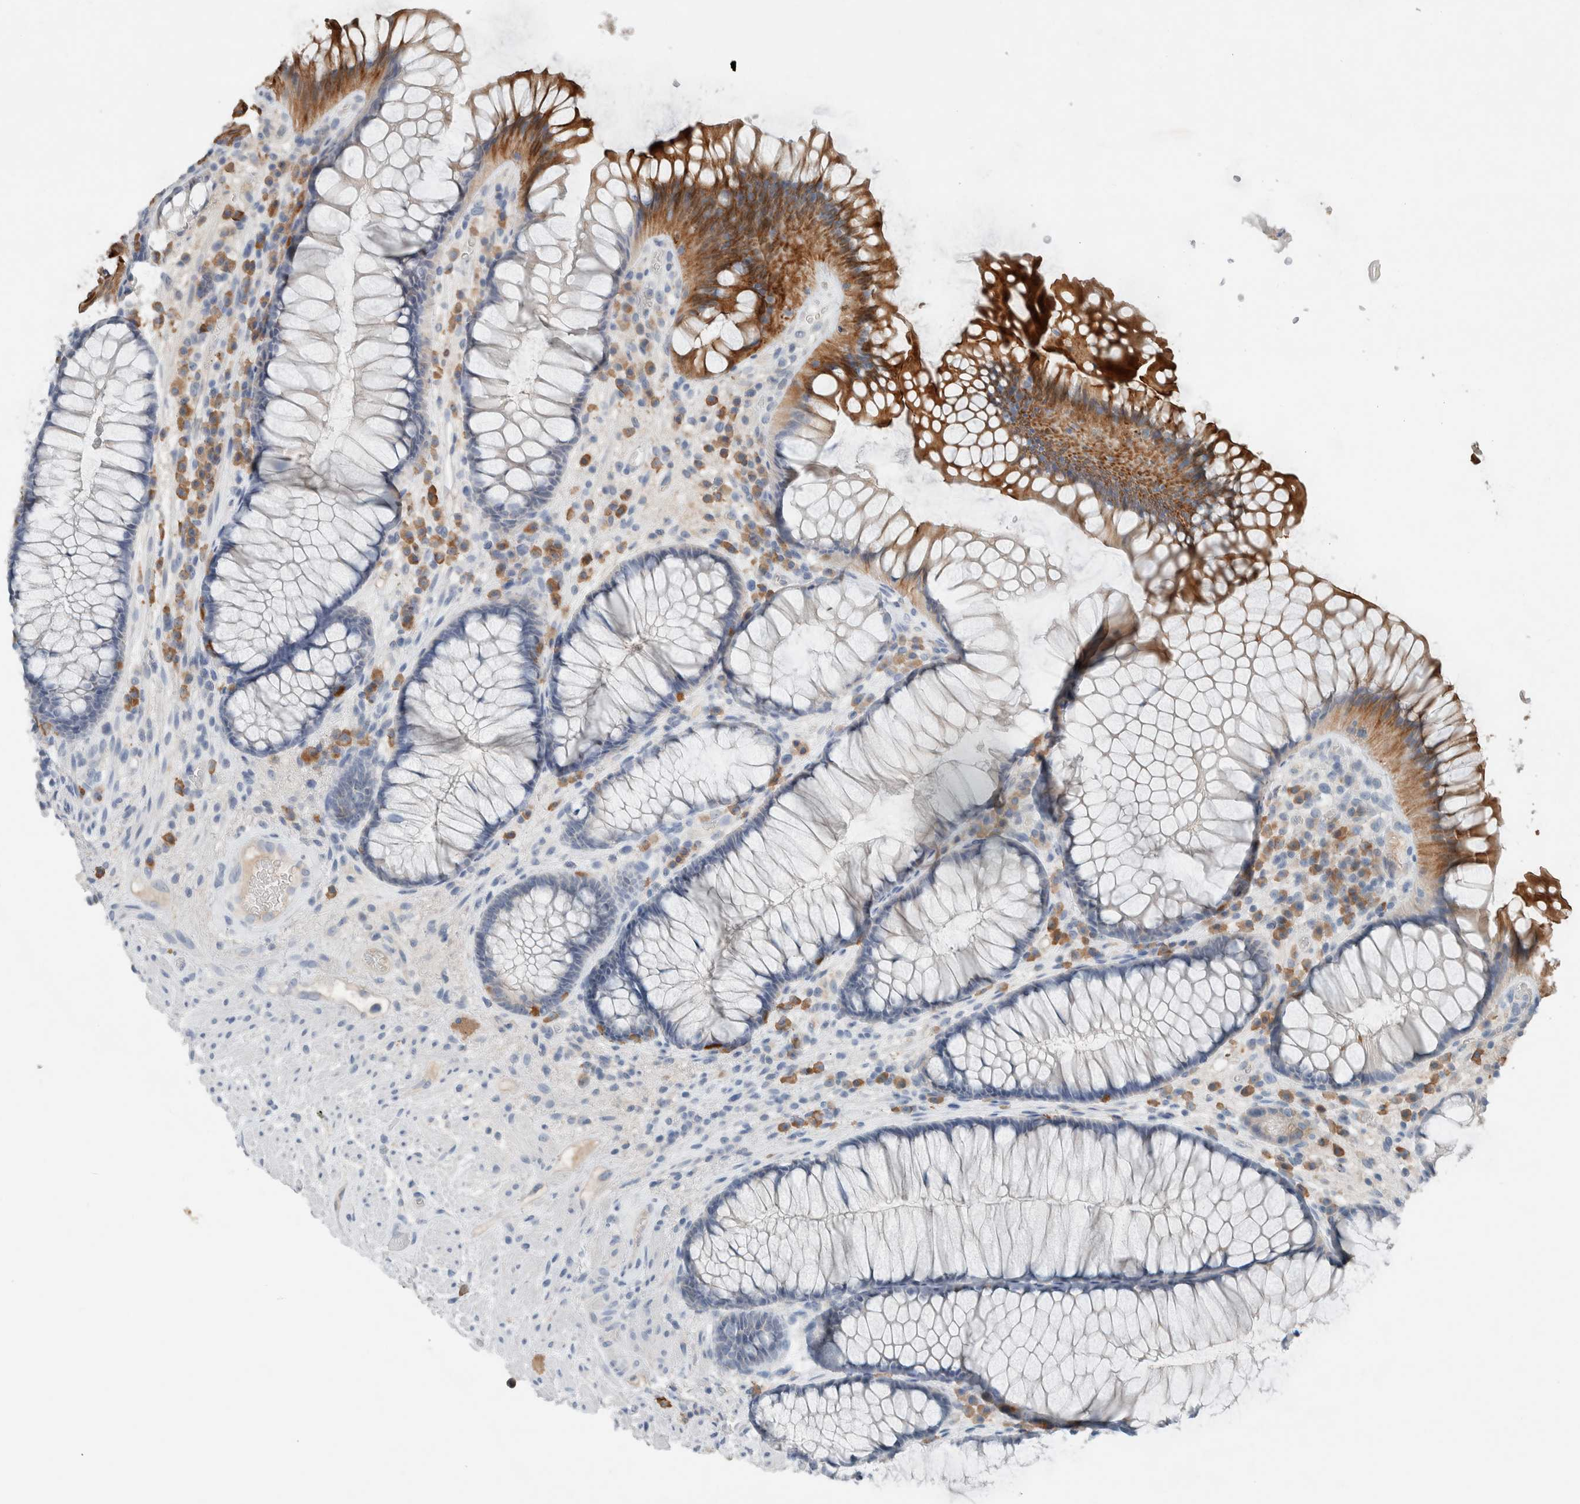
{"staining": {"intensity": "strong", "quantity": "<25%", "location": "cytoplasmic/membranous"}, "tissue": "rectum", "cell_type": "Glandular cells", "image_type": "normal", "snomed": [{"axis": "morphology", "description": "Normal tissue, NOS"}, {"axis": "topography", "description": "Rectum"}], "caption": "The photomicrograph reveals immunohistochemical staining of normal rectum. There is strong cytoplasmic/membranous positivity is present in approximately <25% of glandular cells. The staining was performed using DAB to visualize the protein expression in brown, while the nuclei were stained in blue with hematoxylin (Magnification: 20x).", "gene": "DUOX1", "patient": {"sex": "male", "age": 51}}